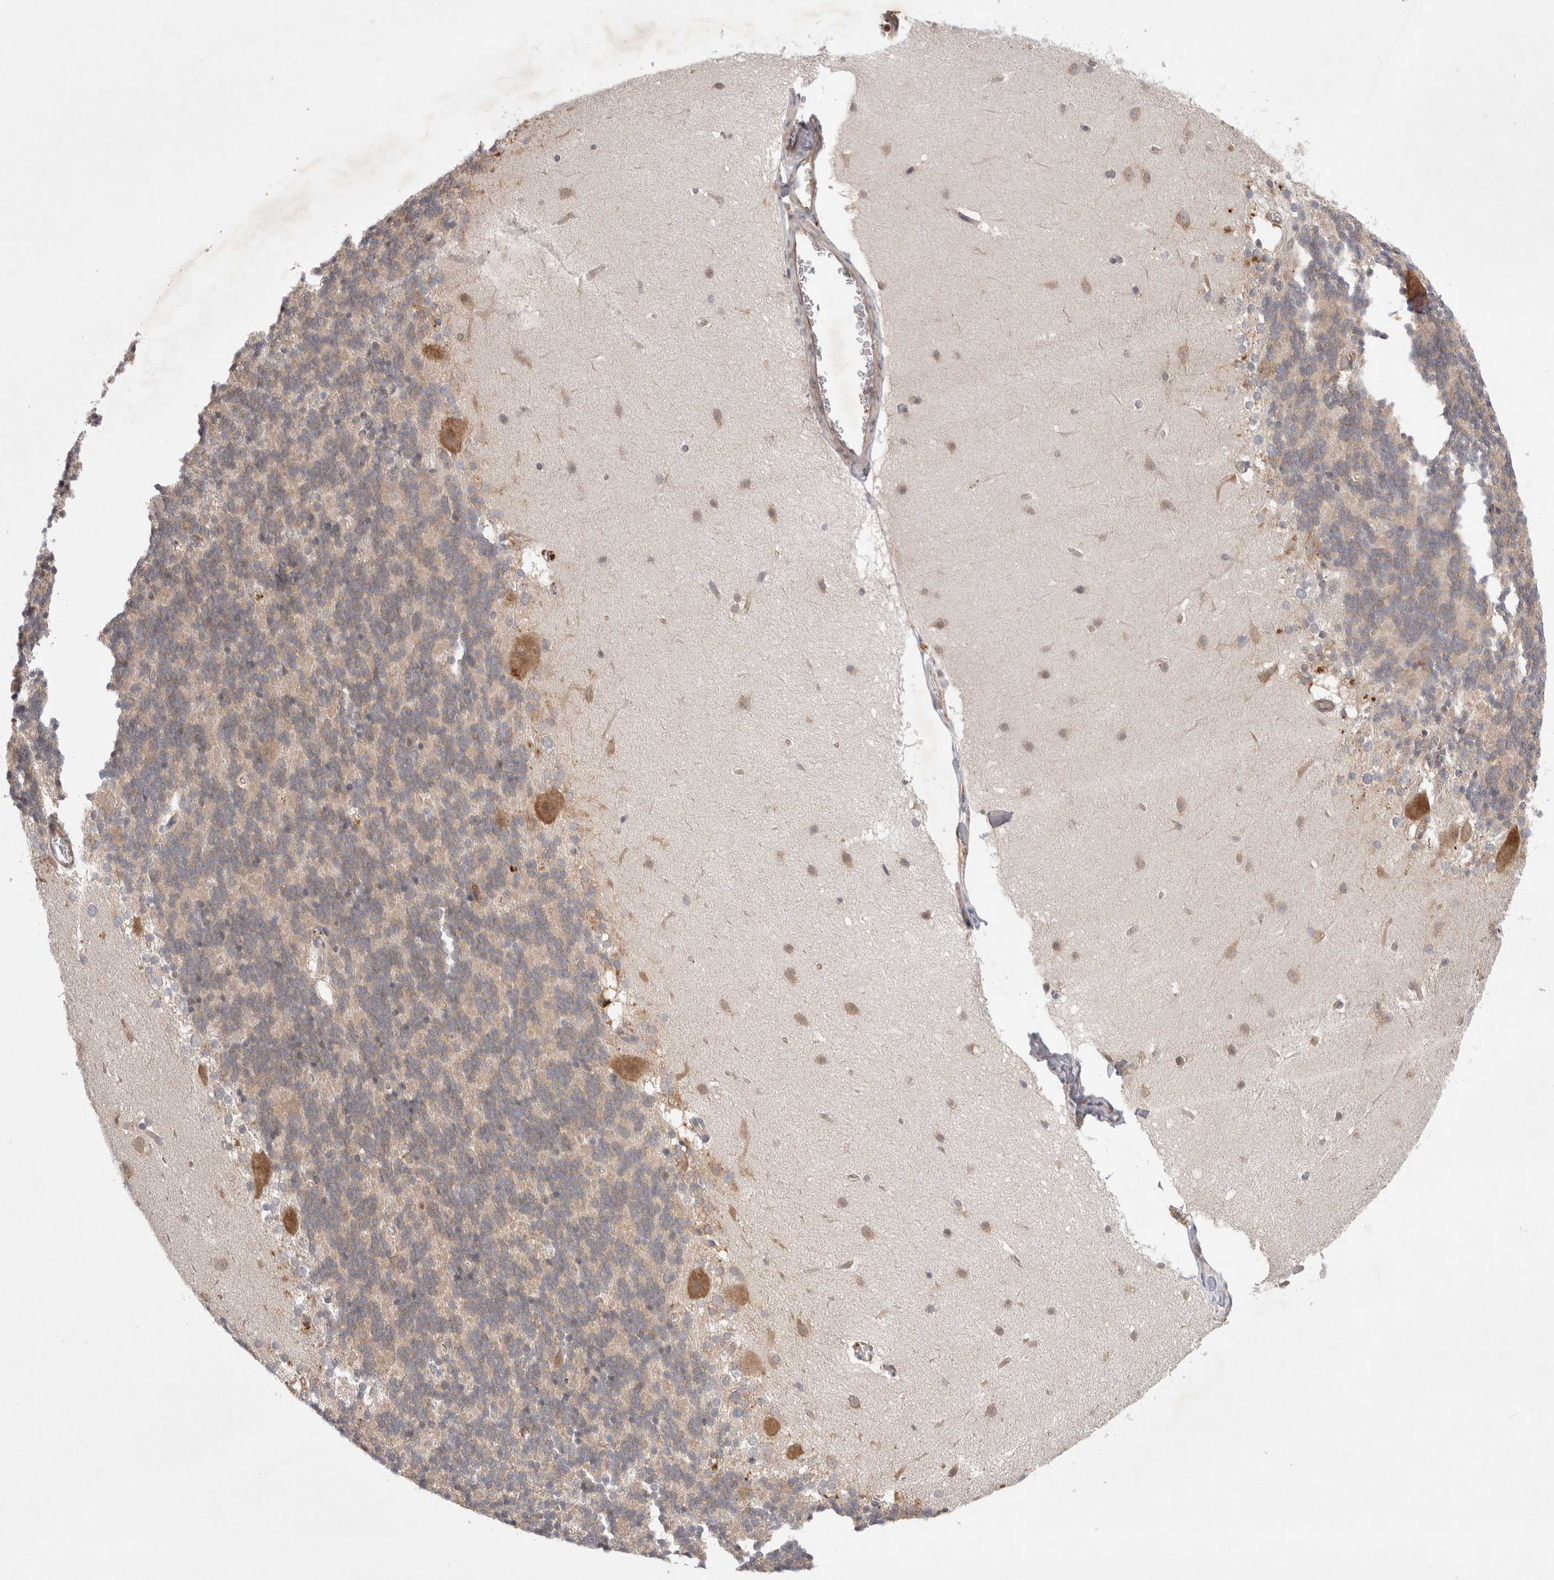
{"staining": {"intensity": "weak", "quantity": "25%-75%", "location": "cytoplasmic/membranous"}, "tissue": "cerebellum", "cell_type": "Cells in granular layer", "image_type": "normal", "snomed": [{"axis": "morphology", "description": "Normal tissue, NOS"}, {"axis": "topography", "description": "Cerebellum"}], "caption": "Immunohistochemistry image of normal cerebellum: cerebellum stained using immunohistochemistry shows low levels of weak protein expression localized specifically in the cytoplasmic/membranous of cells in granular layer, appearing as a cytoplasmic/membranous brown color.", "gene": "EIF3E", "patient": {"sex": "female", "age": 19}}